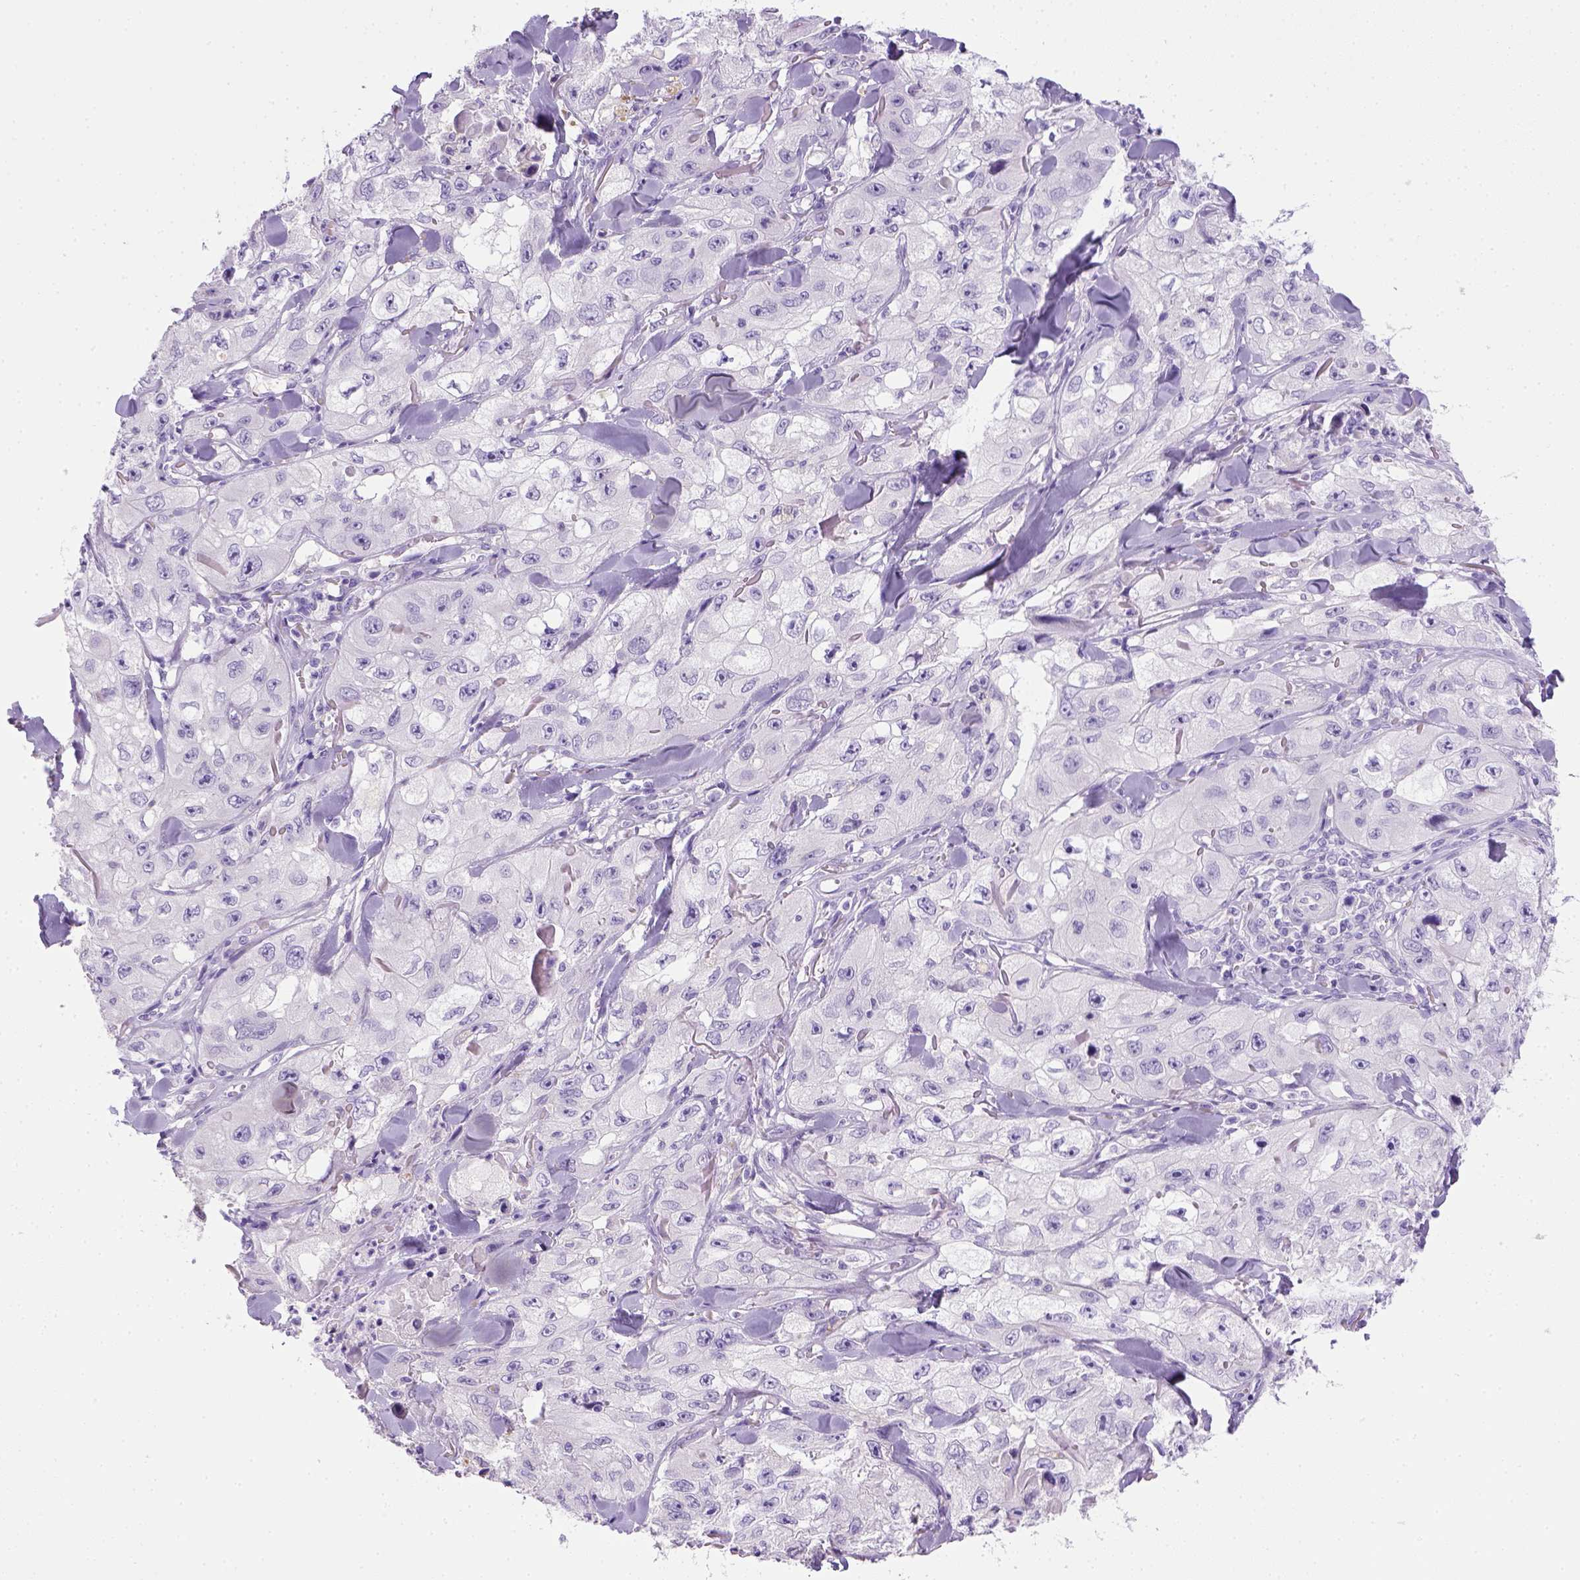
{"staining": {"intensity": "negative", "quantity": "none", "location": "none"}, "tissue": "skin cancer", "cell_type": "Tumor cells", "image_type": "cancer", "snomed": [{"axis": "morphology", "description": "Squamous cell carcinoma, NOS"}, {"axis": "topography", "description": "Skin"}, {"axis": "topography", "description": "Subcutis"}], "caption": "Skin cancer (squamous cell carcinoma) was stained to show a protein in brown. There is no significant expression in tumor cells.", "gene": "KRT71", "patient": {"sex": "male", "age": 73}}